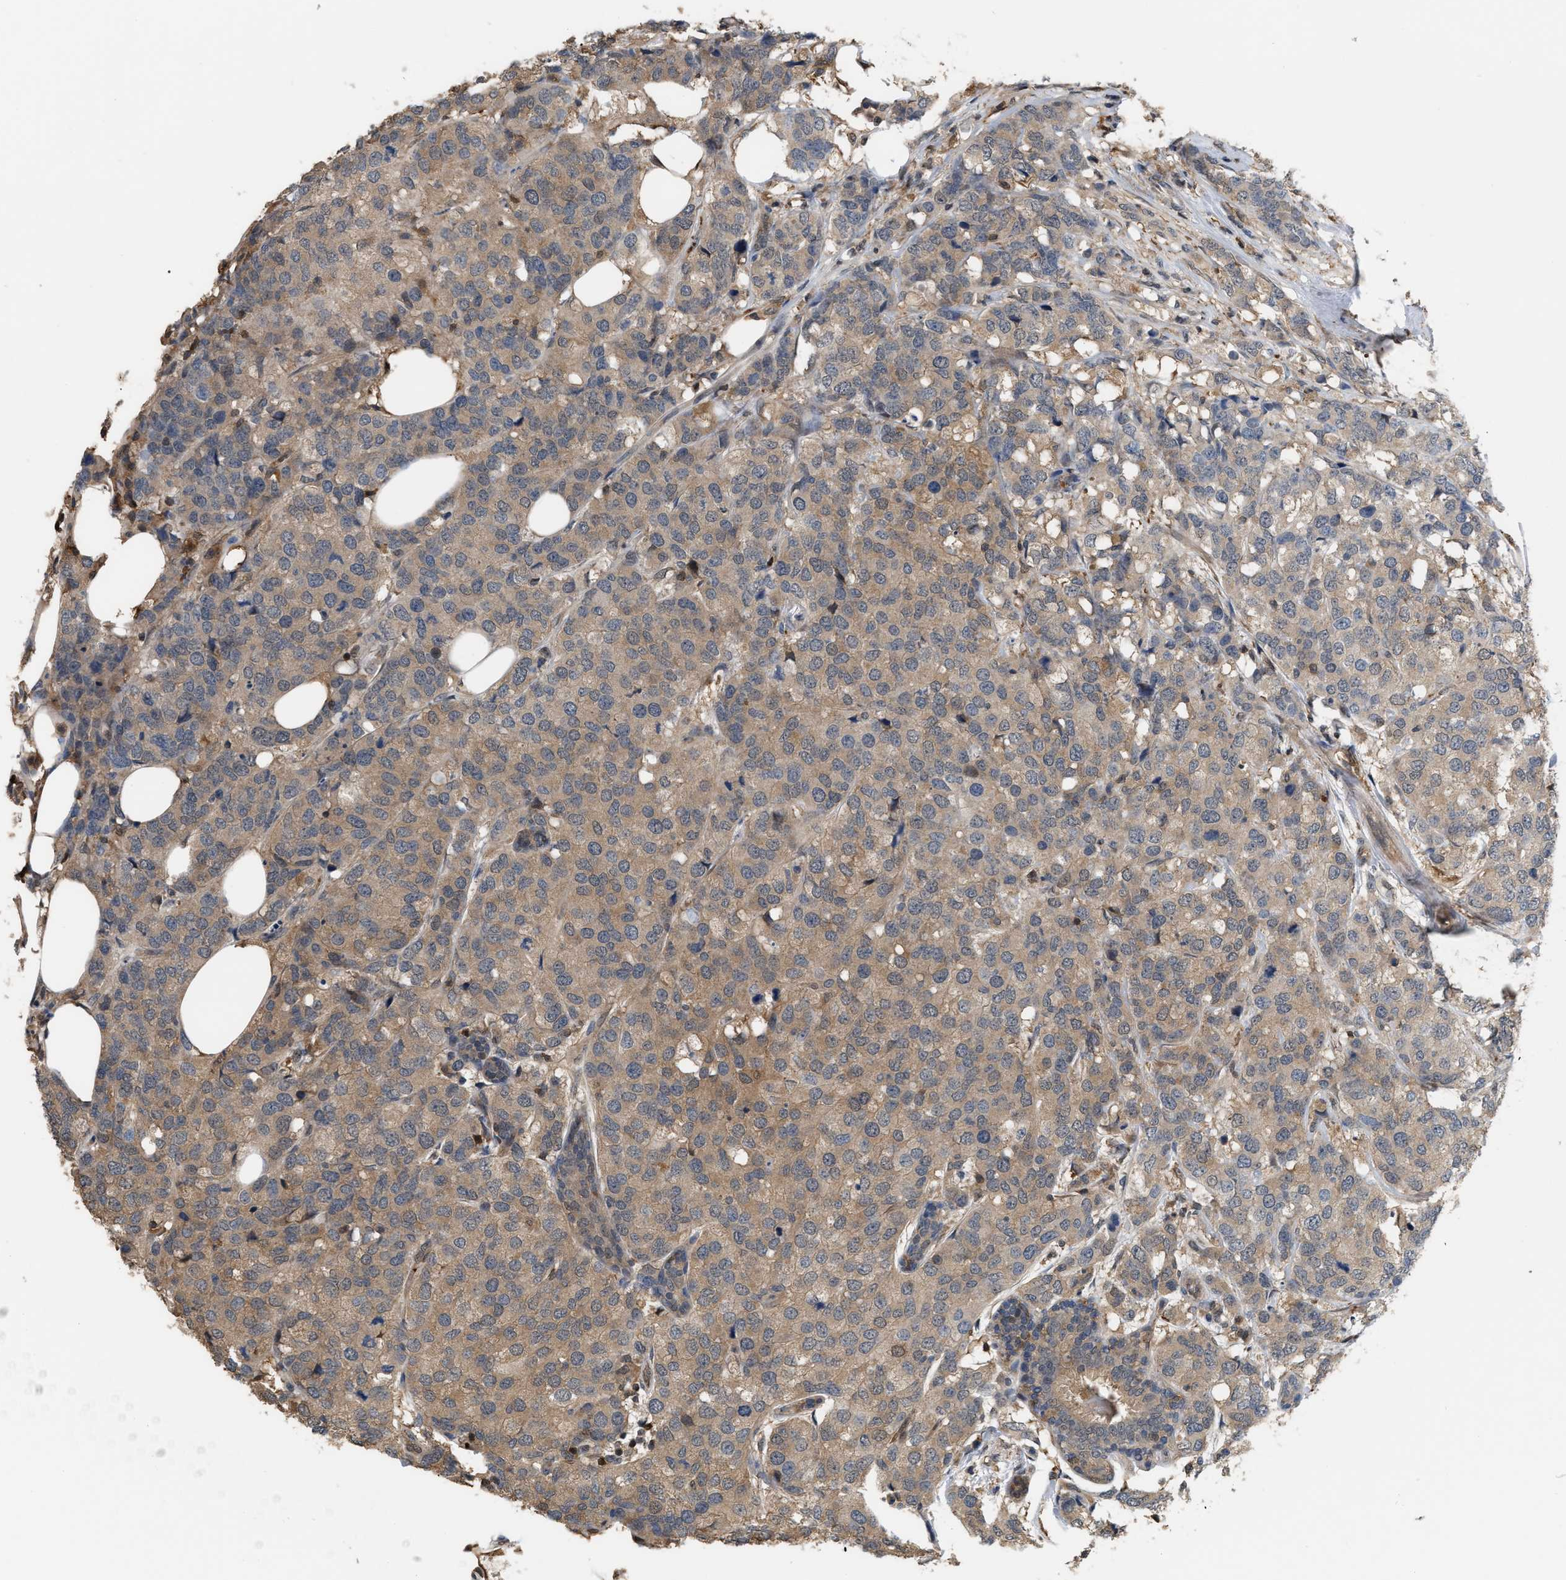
{"staining": {"intensity": "moderate", "quantity": ">75%", "location": "cytoplasmic/membranous"}, "tissue": "breast cancer", "cell_type": "Tumor cells", "image_type": "cancer", "snomed": [{"axis": "morphology", "description": "Lobular carcinoma"}, {"axis": "topography", "description": "Breast"}], "caption": "Protein expression analysis of human breast lobular carcinoma reveals moderate cytoplasmic/membranous staining in about >75% of tumor cells.", "gene": "MTPN", "patient": {"sex": "female", "age": 59}}